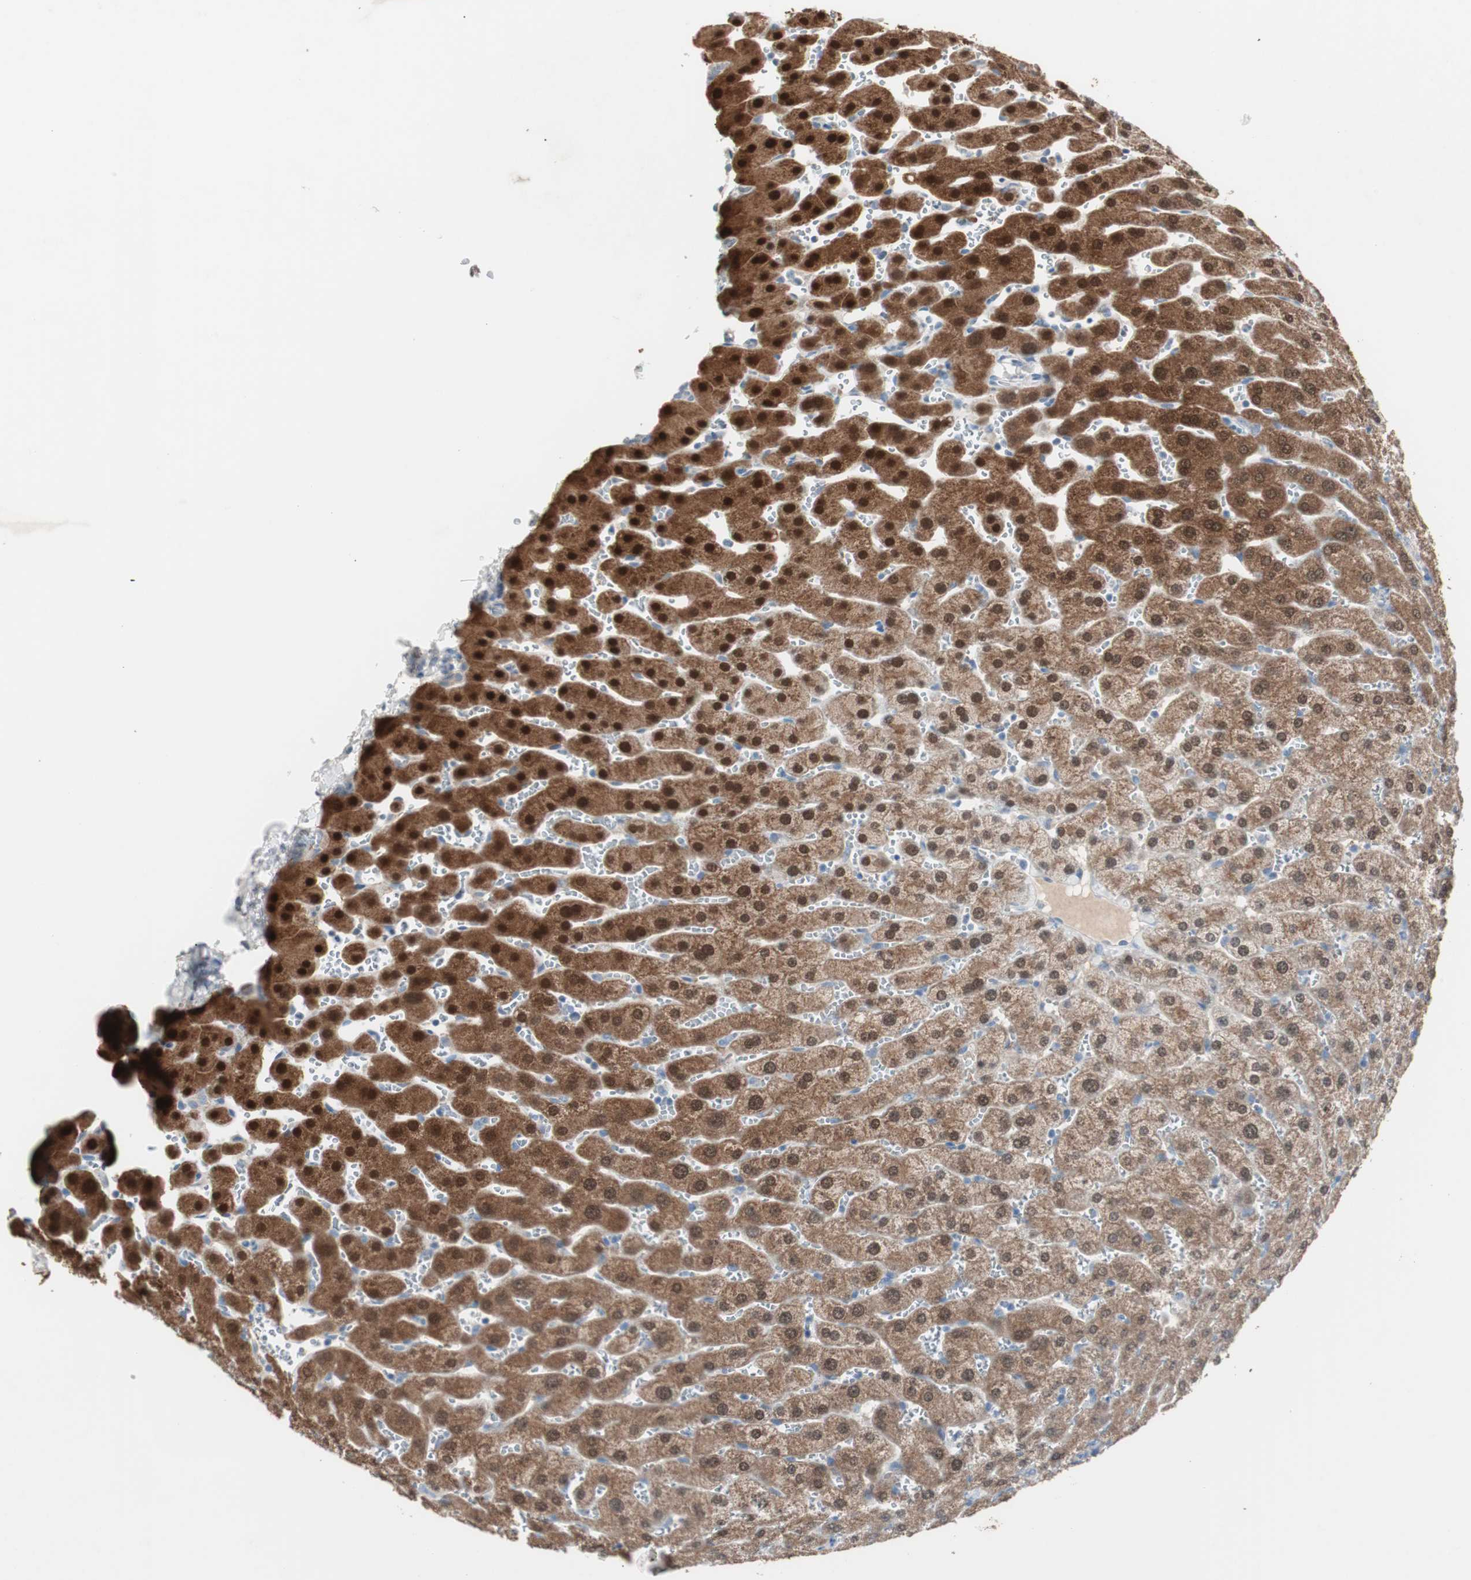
{"staining": {"intensity": "negative", "quantity": "none", "location": "none"}, "tissue": "liver", "cell_type": "Cholangiocytes", "image_type": "normal", "snomed": [{"axis": "morphology", "description": "Normal tissue, NOS"}, {"axis": "morphology", "description": "Fibrosis, NOS"}, {"axis": "topography", "description": "Liver"}], "caption": "Human liver stained for a protein using immunohistochemistry (IHC) exhibits no staining in cholangiocytes.", "gene": "KHK", "patient": {"sex": "female", "age": 29}}